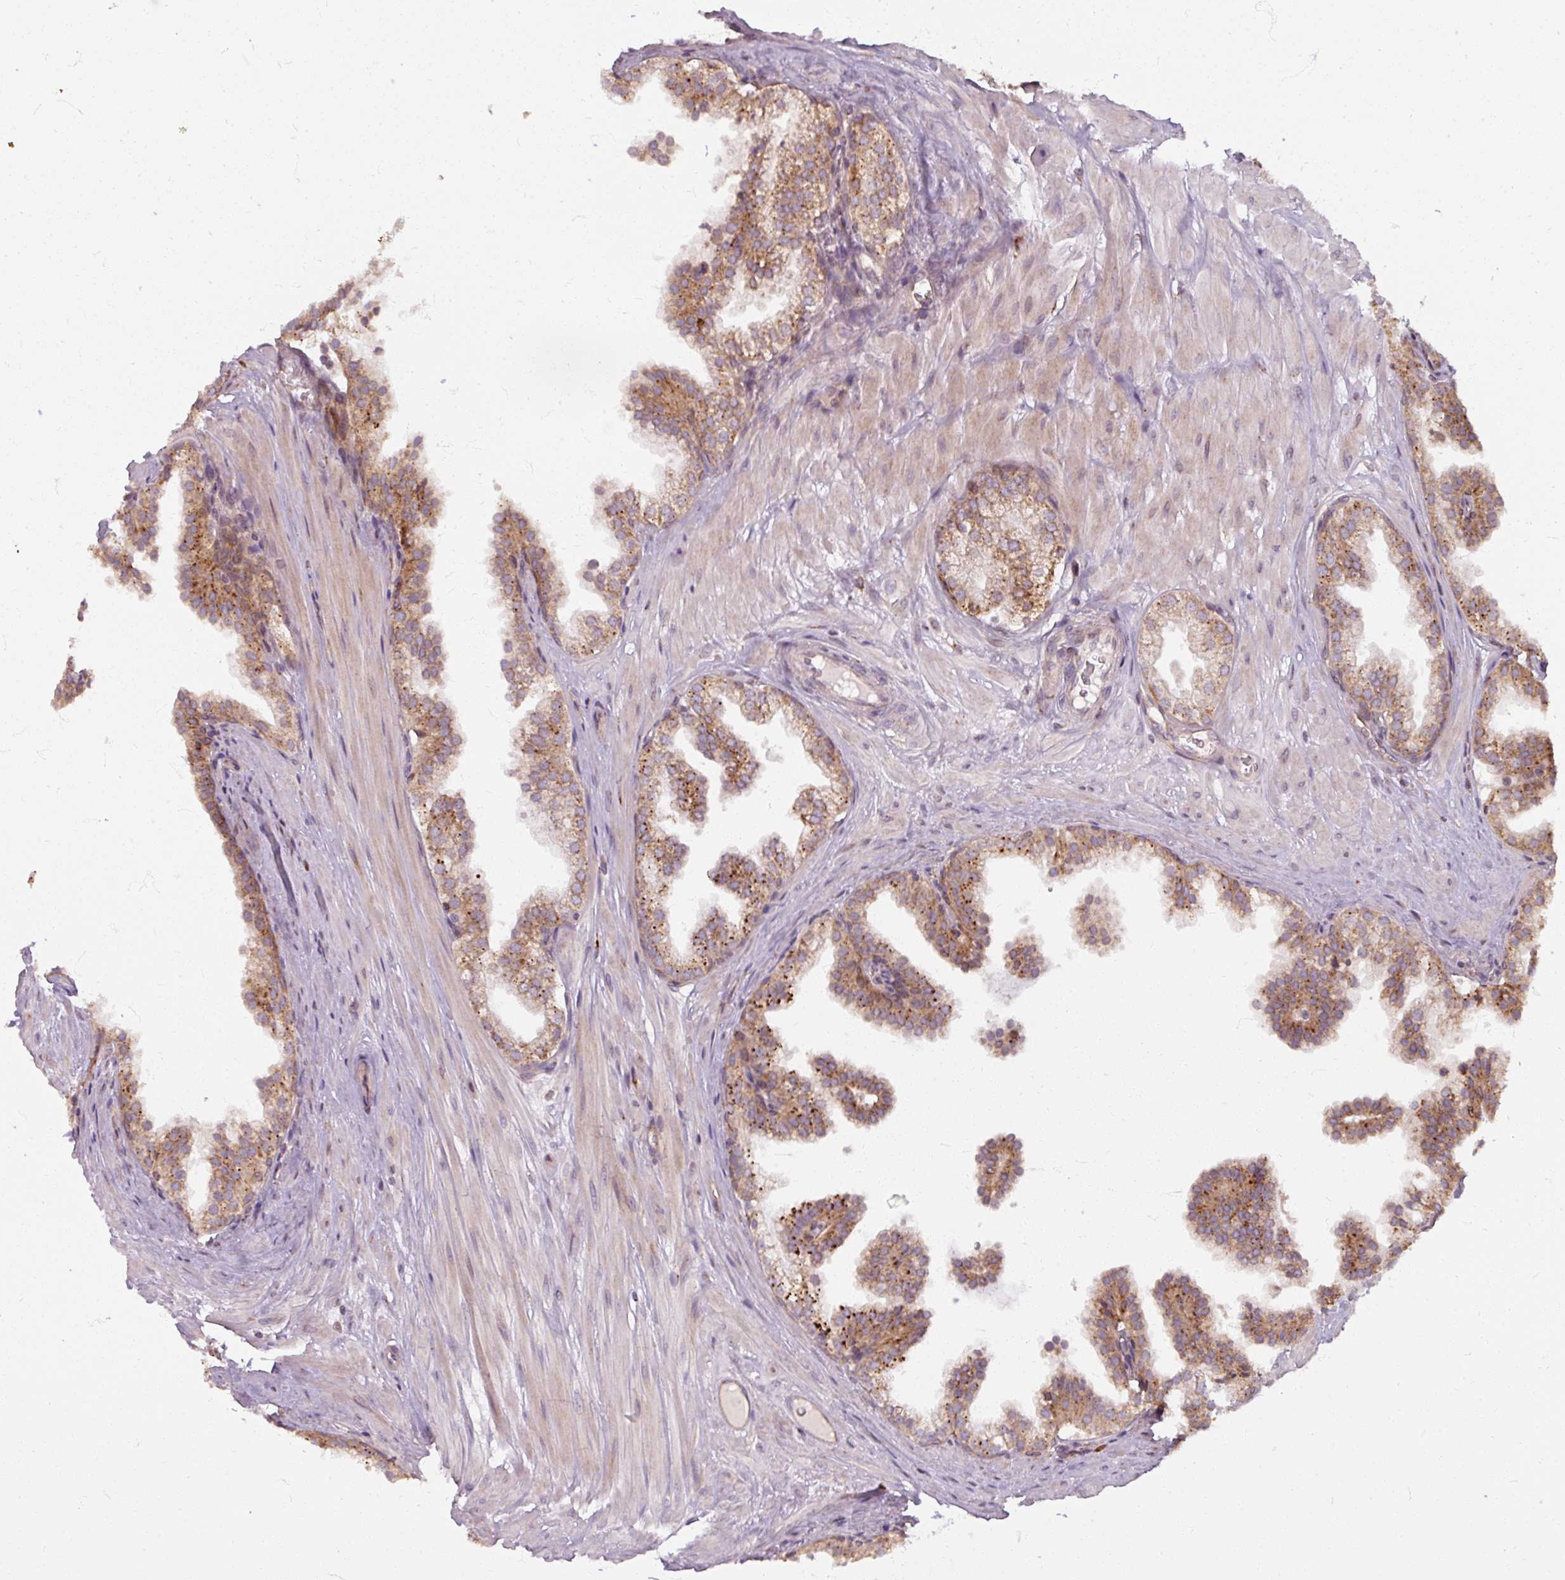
{"staining": {"intensity": "strong", "quantity": ">75%", "location": "cytoplasmic/membranous"}, "tissue": "prostate", "cell_type": "Glandular cells", "image_type": "normal", "snomed": [{"axis": "morphology", "description": "Normal tissue, NOS"}, {"axis": "topography", "description": "Prostate"}, {"axis": "topography", "description": "Peripheral nerve tissue"}], "caption": "Immunohistochemistry (IHC) (DAB) staining of normal human prostate exhibits strong cytoplasmic/membranous protein positivity in about >75% of glandular cells.", "gene": "MAGT1", "patient": {"sex": "male", "age": 55}}